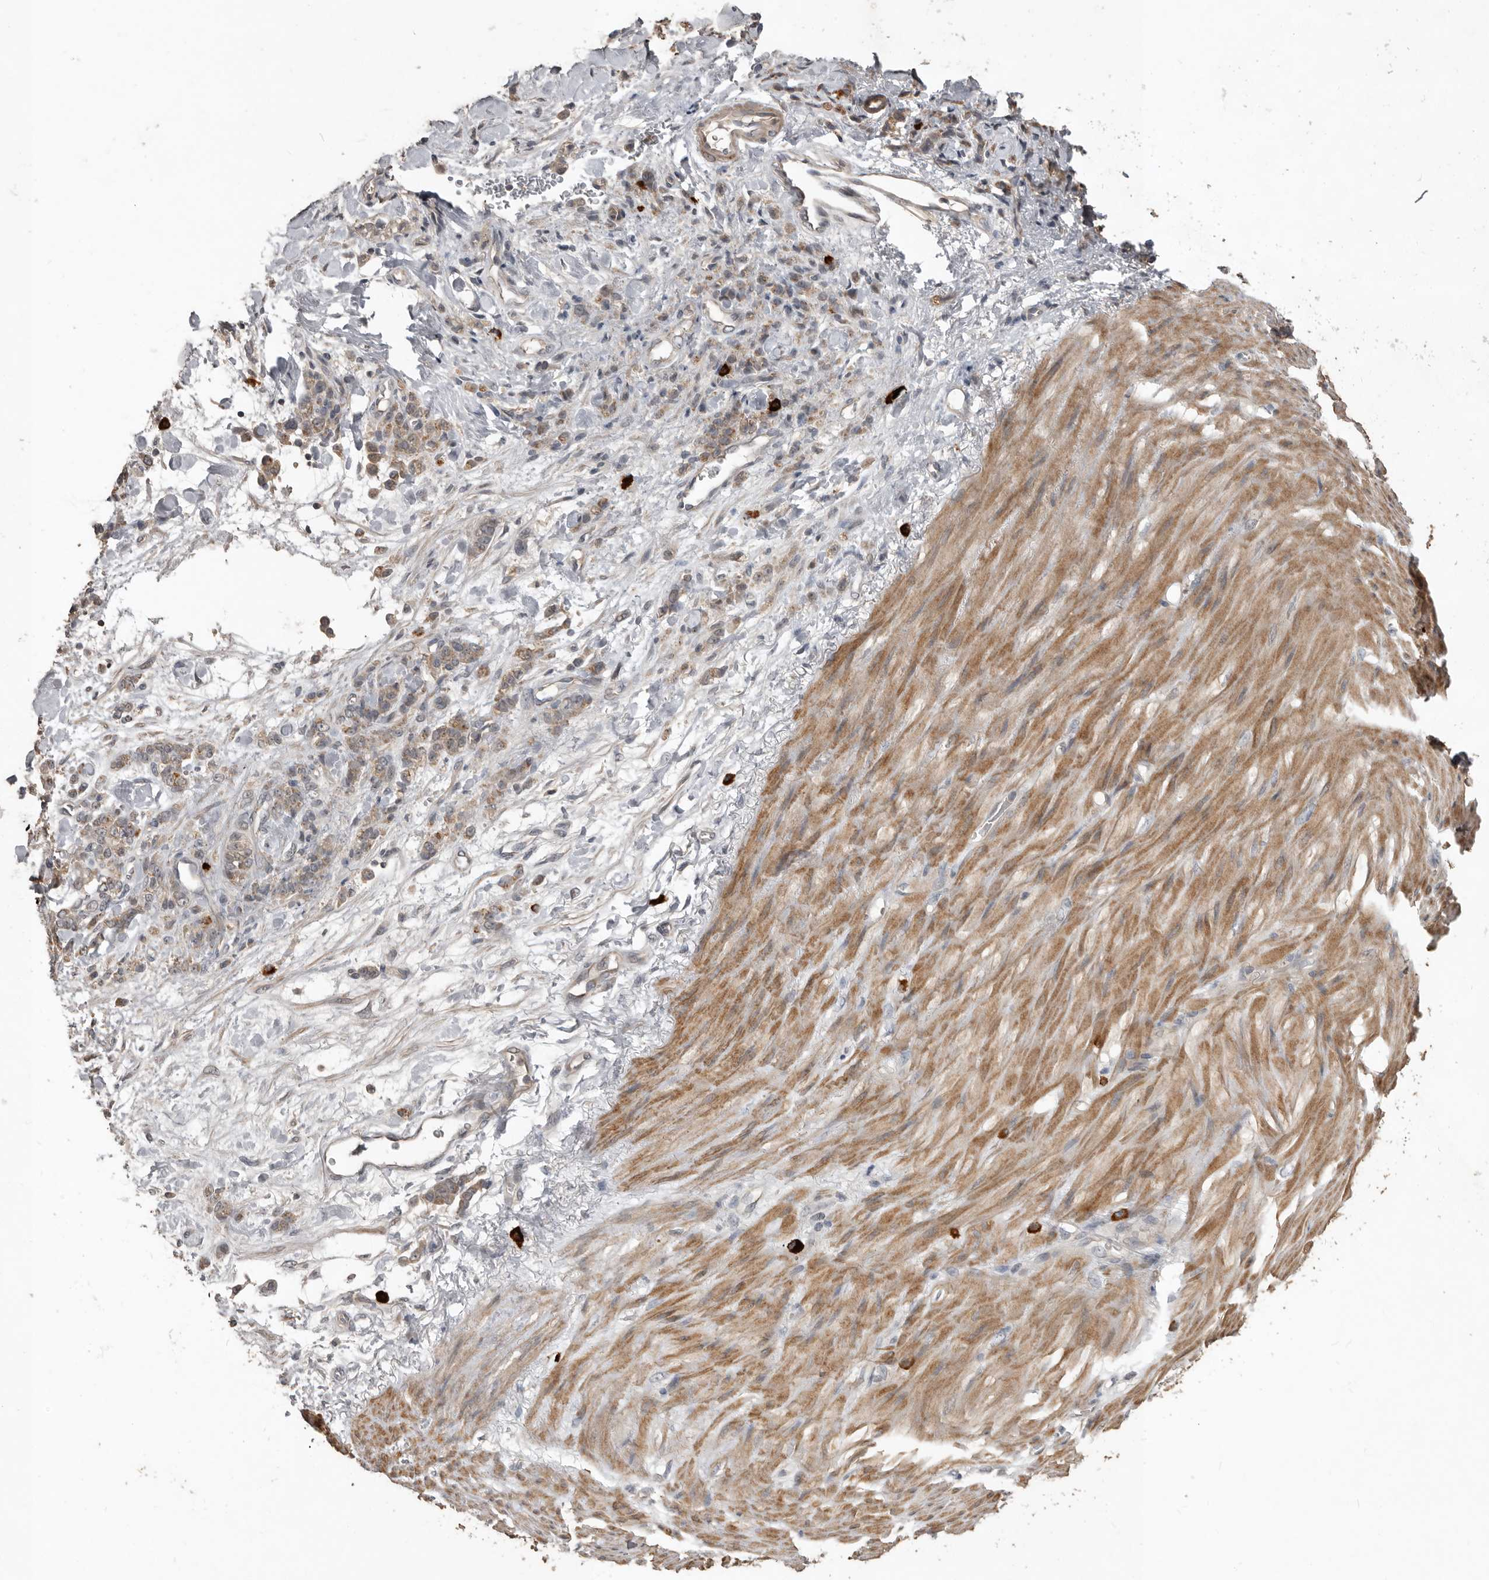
{"staining": {"intensity": "weak", "quantity": ">75%", "location": "cytoplasmic/membranous"}, "tissue": "stomach cancer", "cell_type": "Tumor cells", "image_type": "cancer", "snomed": [{"axis": "morphology", "description": "Normal tissue, NOS"}, {"axis": "morphology", "description": "Adenocarcinoma, NOS"}, {"axis": "topography", "description": "Stomach"}], "caption": "This histopathology image exhibits immunohistochemistry (IHC) staining of stomach adenocarcinoma, with low weak cytoplasmic/membranous positivity in approximately >75% of tumor cells.", "gene": "BAMBI", "patient": {"sex": "male", "age": 82}}